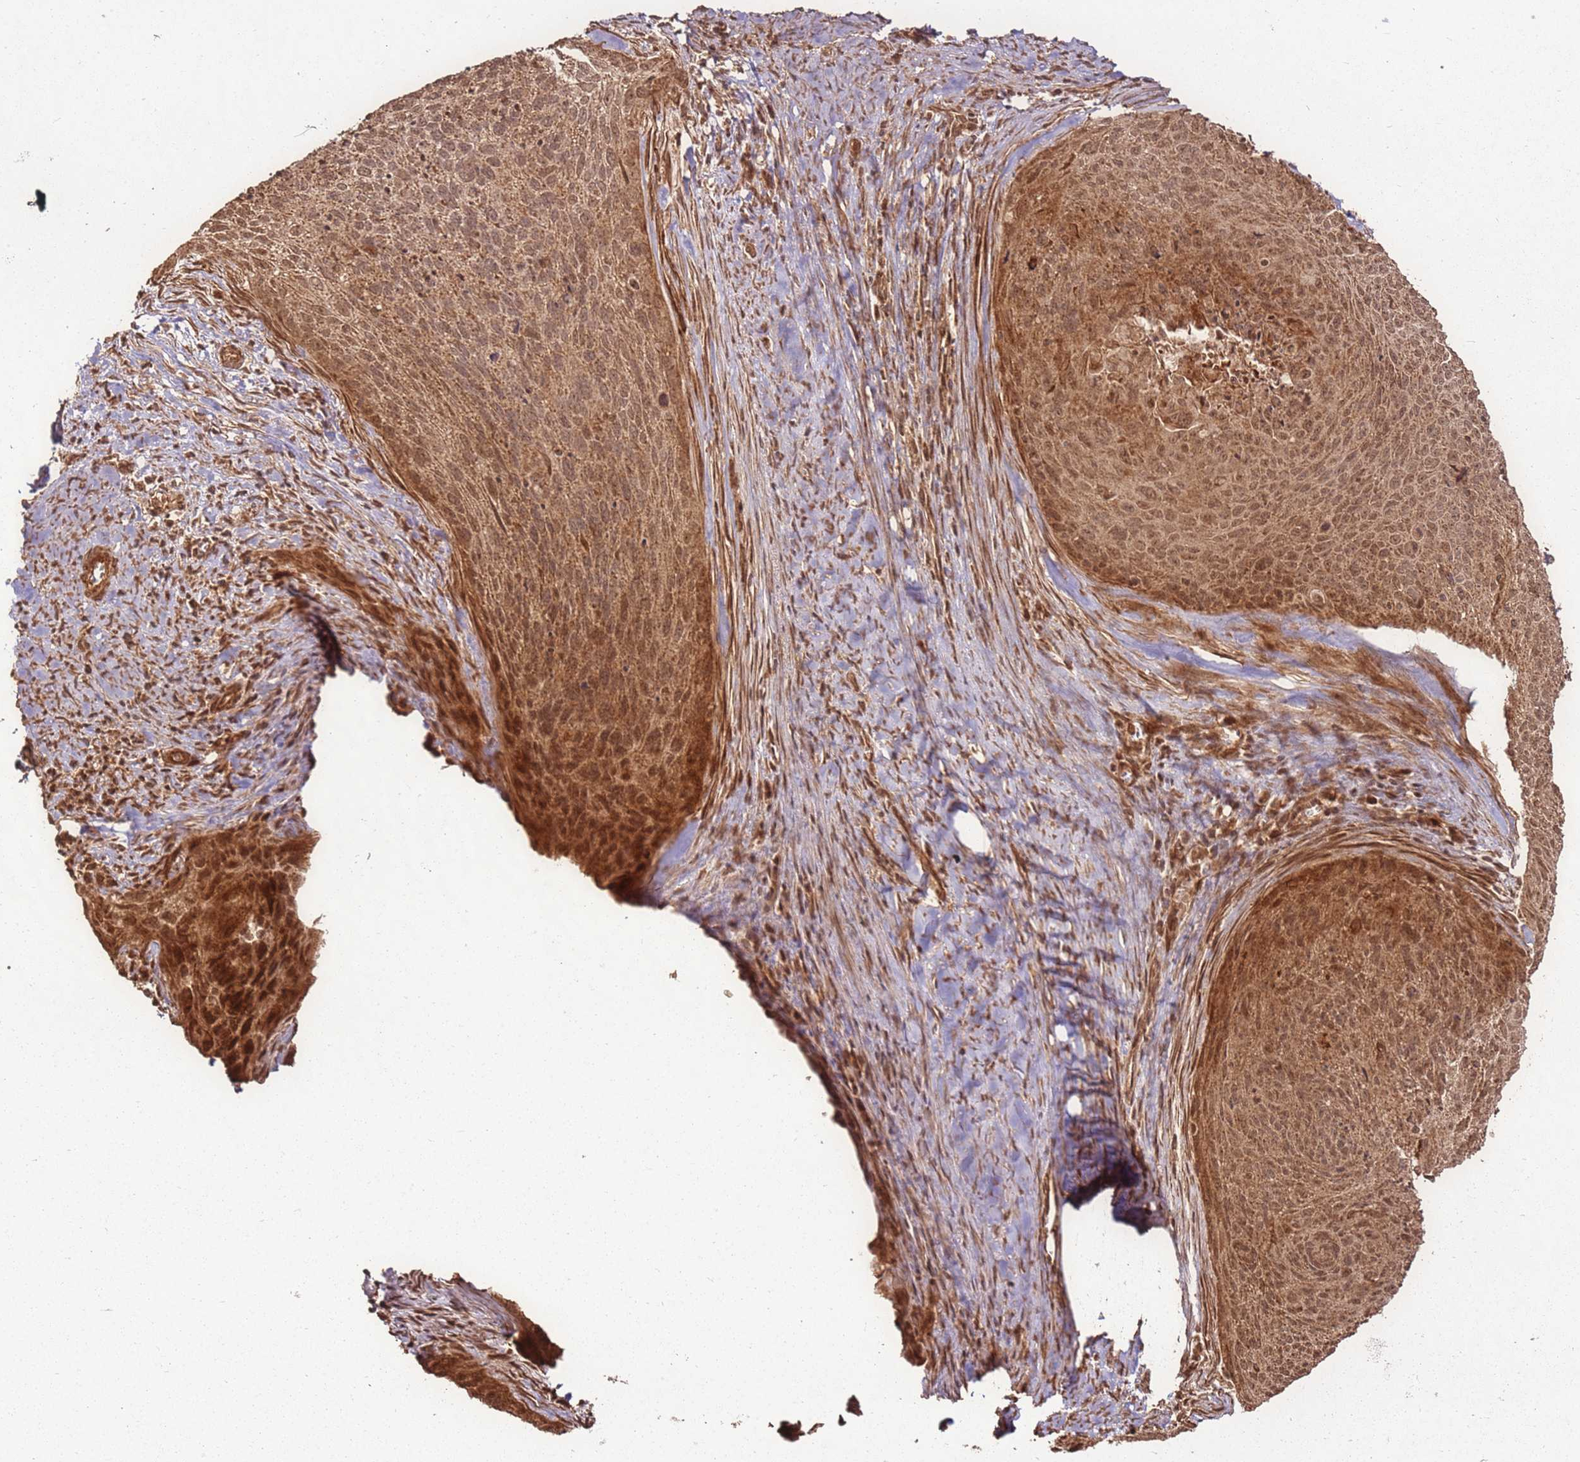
{"staining": {"intensity": "moderate", "quantity": ">75%", "location": "cytoplasmic/membranous,nuclear"}, "tissue": "cervical cancer", "cell_type": "Tumor cells", "image_type": "cancer", "snomed": [{"axis": "morphology", "description": "Squamous cell carcinoma, NOS"}, {"axis": "topography", "description": "Cervix"}], "caption": "High-magnification brightfield microscopy of cervical cancer stained with DAB (brown) and counterstained with hematoxylin (blue). tumor cells exhibit moderate cytoplasmic/membranous and nuclear expression is present in about>75% of cells.", "gene": "MRPS6", "patient": {"sex": "female", "age": 55}}